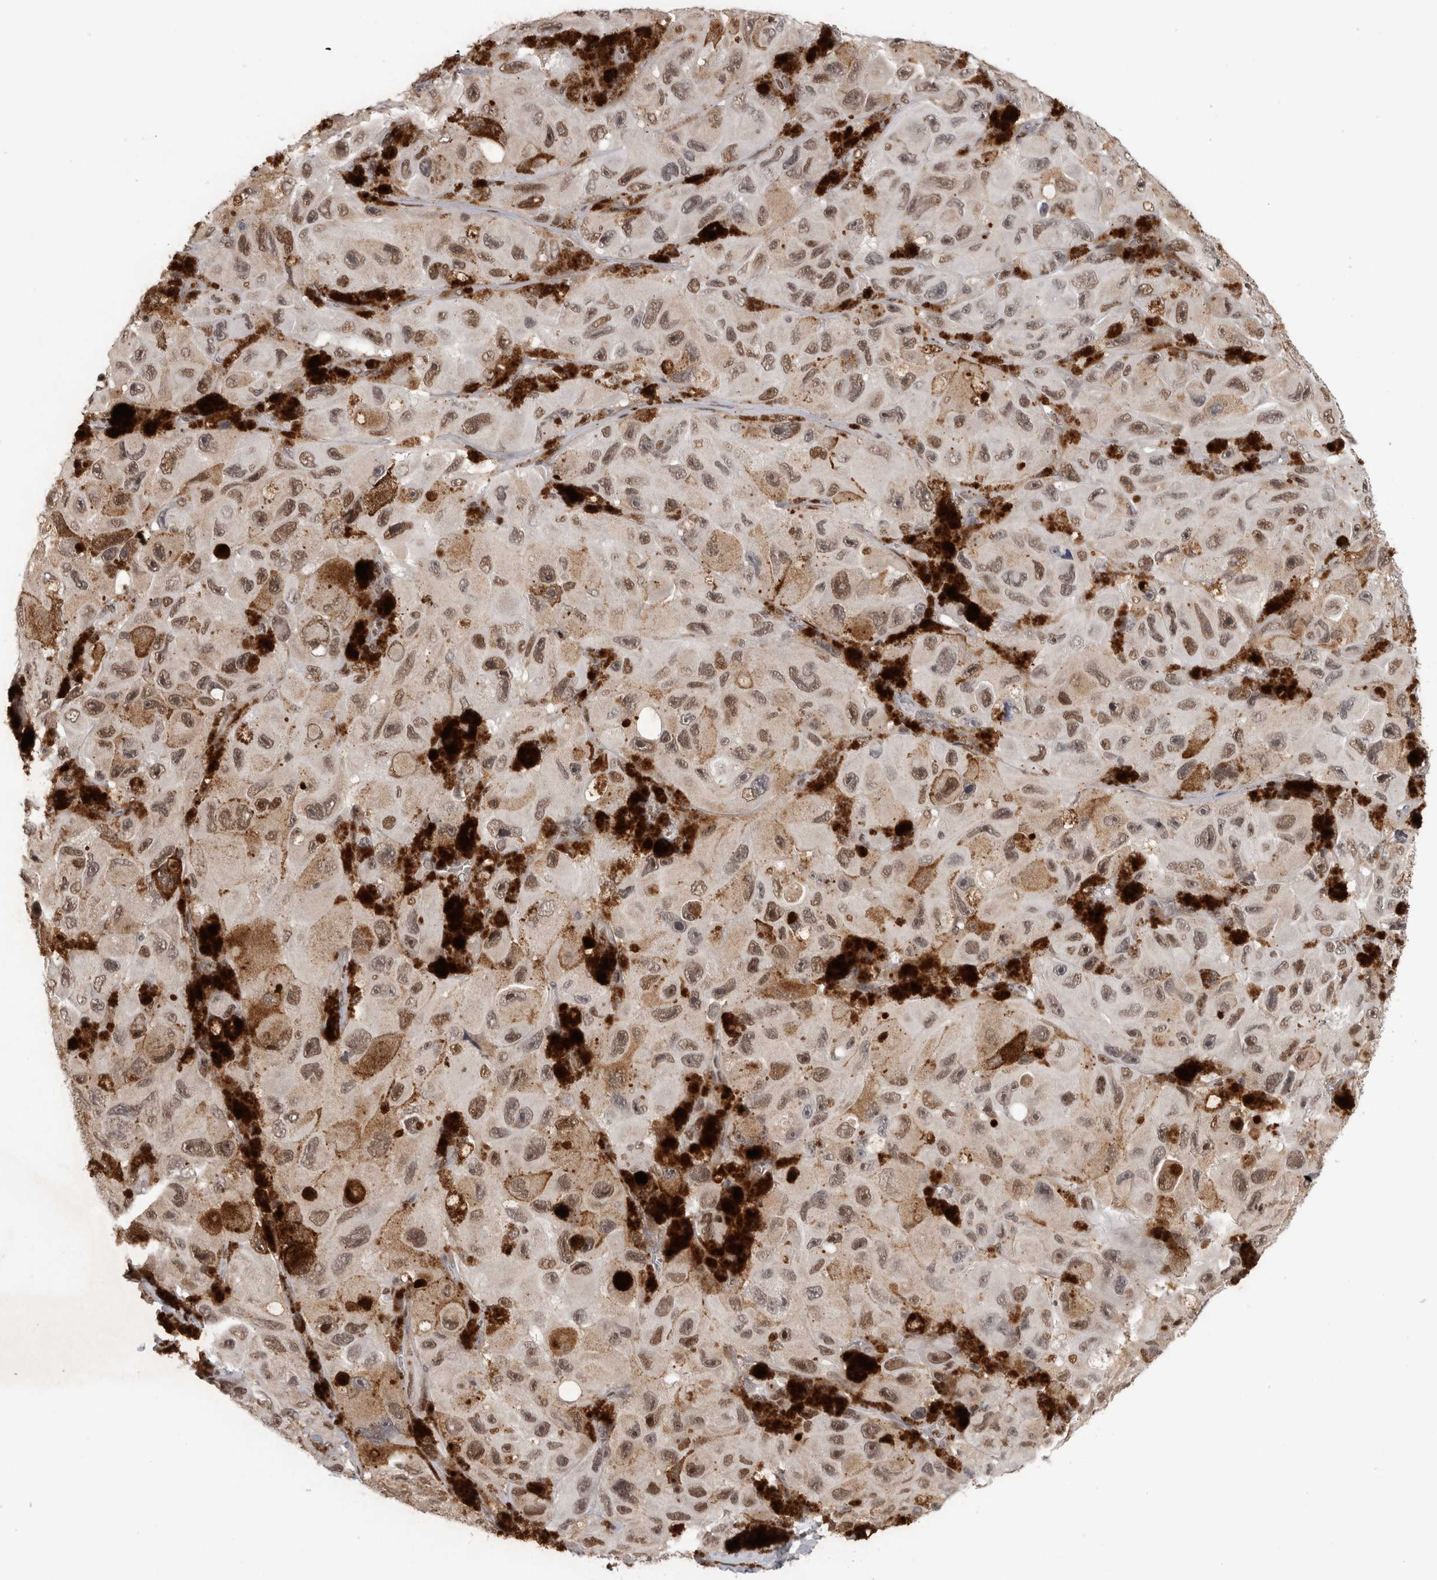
{"staining": {"intensity": "weak", "quantity": ">75%", "location": "nuclear"}, "tissue": "melanoma", "cell_type": "Tumor cells", "image_type": "cancer", "snomed": [{"axis": "morphology", "description": "Malignant melanoma, NOS"}, {"axis": "topography", "description": "Skin"}], "caption": "IHC (DAB (3,3'-diaminobenzidine)) staining of human malignant melanoma demonstrates weak nuclear protein staining in approximately >75% of tumor cells. The protein of interest is shown in brown color, while the nuclei are stained blue.", "gene": "SRARP", "patient": {"sex": "female", "age": 73}}